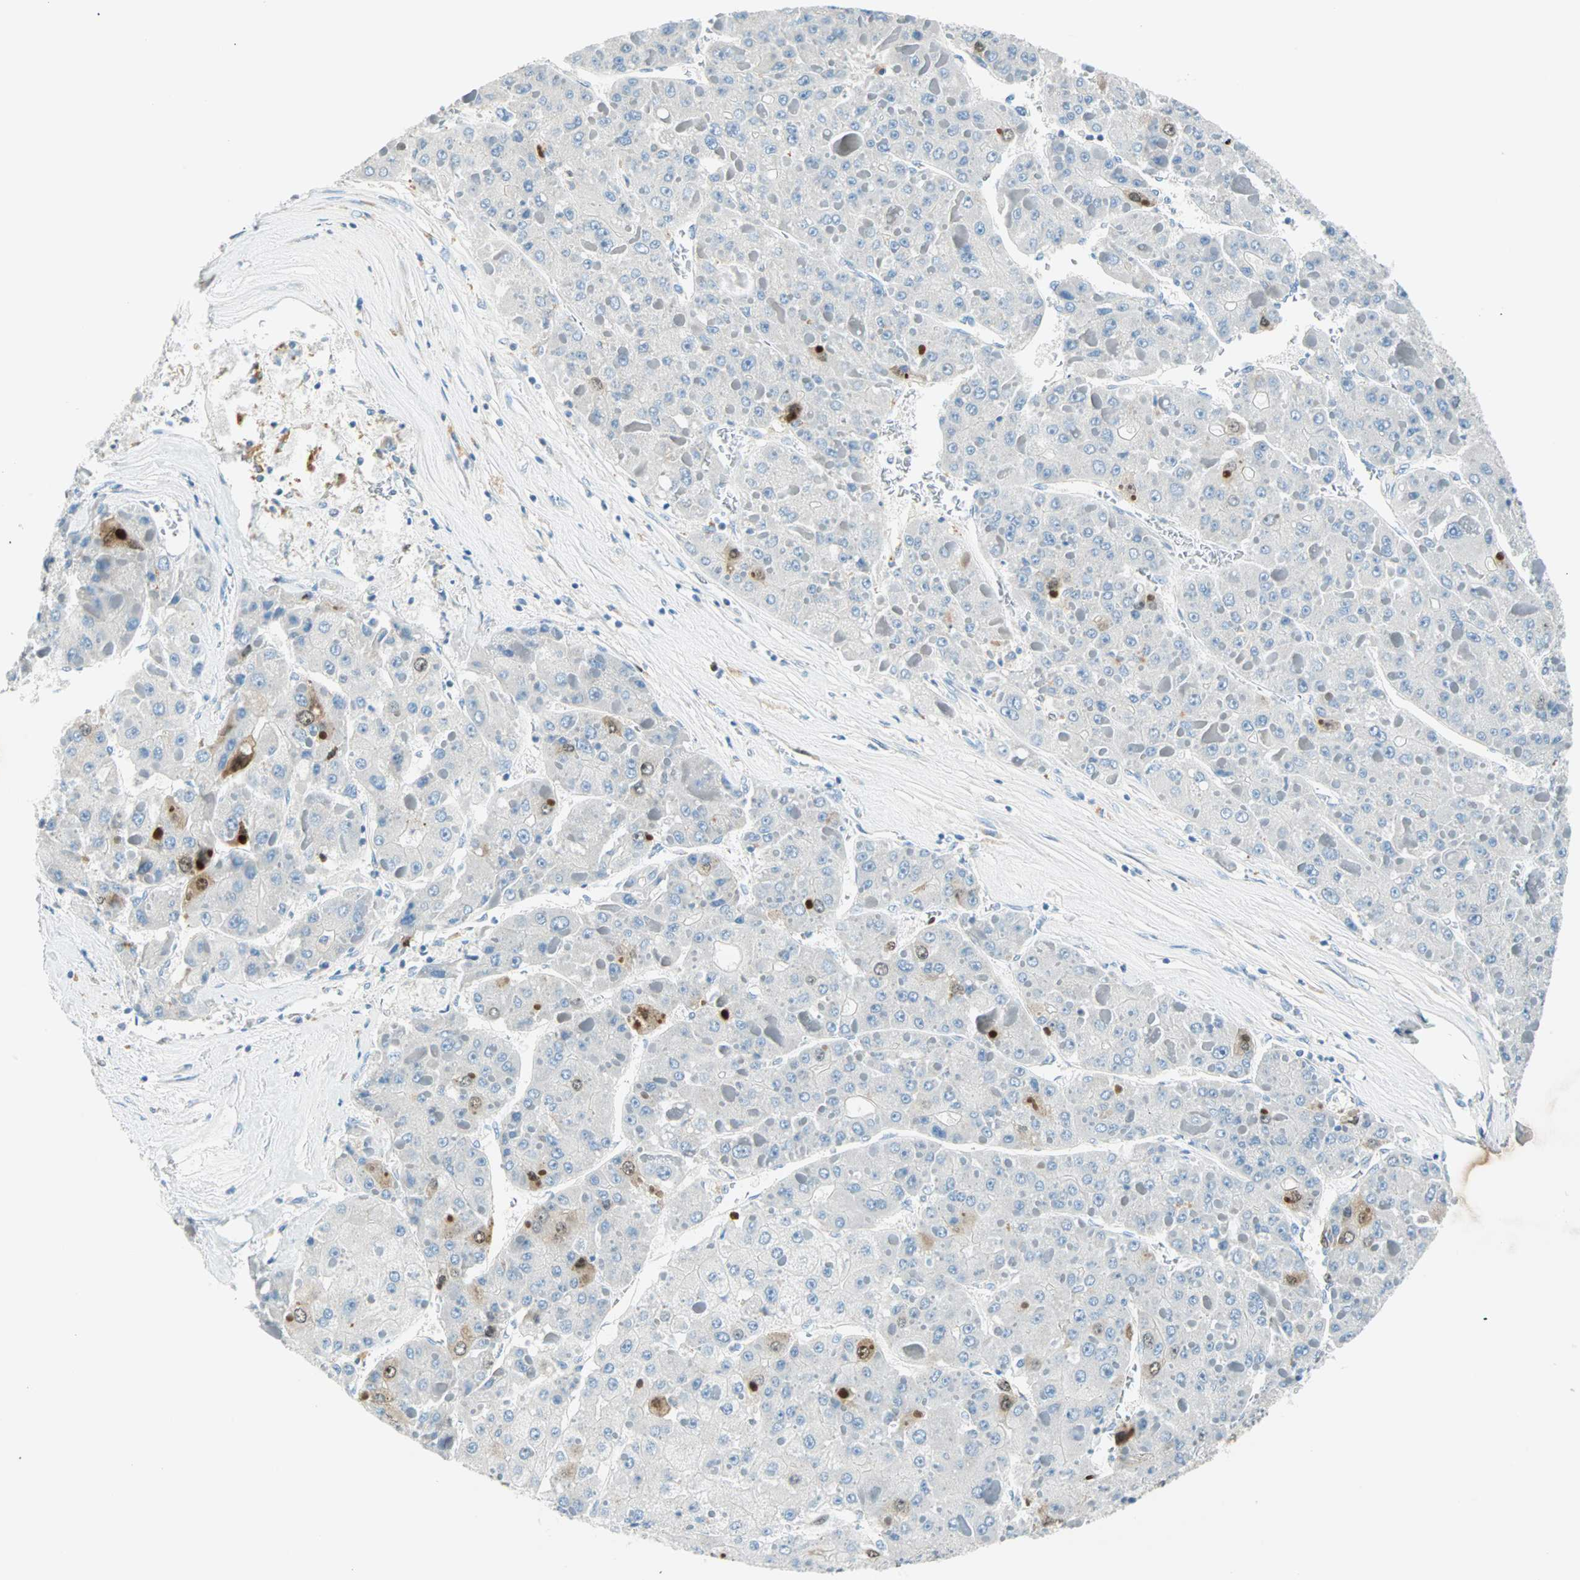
{"staining": {"intensity": "moderate", "quantity": "<25%", "location": "cytoplasmic/membranous,nuclear"}, "tissue": "liver cancer", "cell_type": "Tumor cells", "image_type": "cancer", "snomed": [{"axis": "morphology", "description": "Carcinoma, Hepatocellular, NOS"}, {"axis": "topography", "description": "Liver"}], "caption": "Protein expression analysis of liver hepatocellular carcinoma displays moderate cytoplasmic/membranous and nuclear staining in about <25% of tumor cells.", "gene": "PTTG1", "patient": {"sex": "female", "age": 73}}